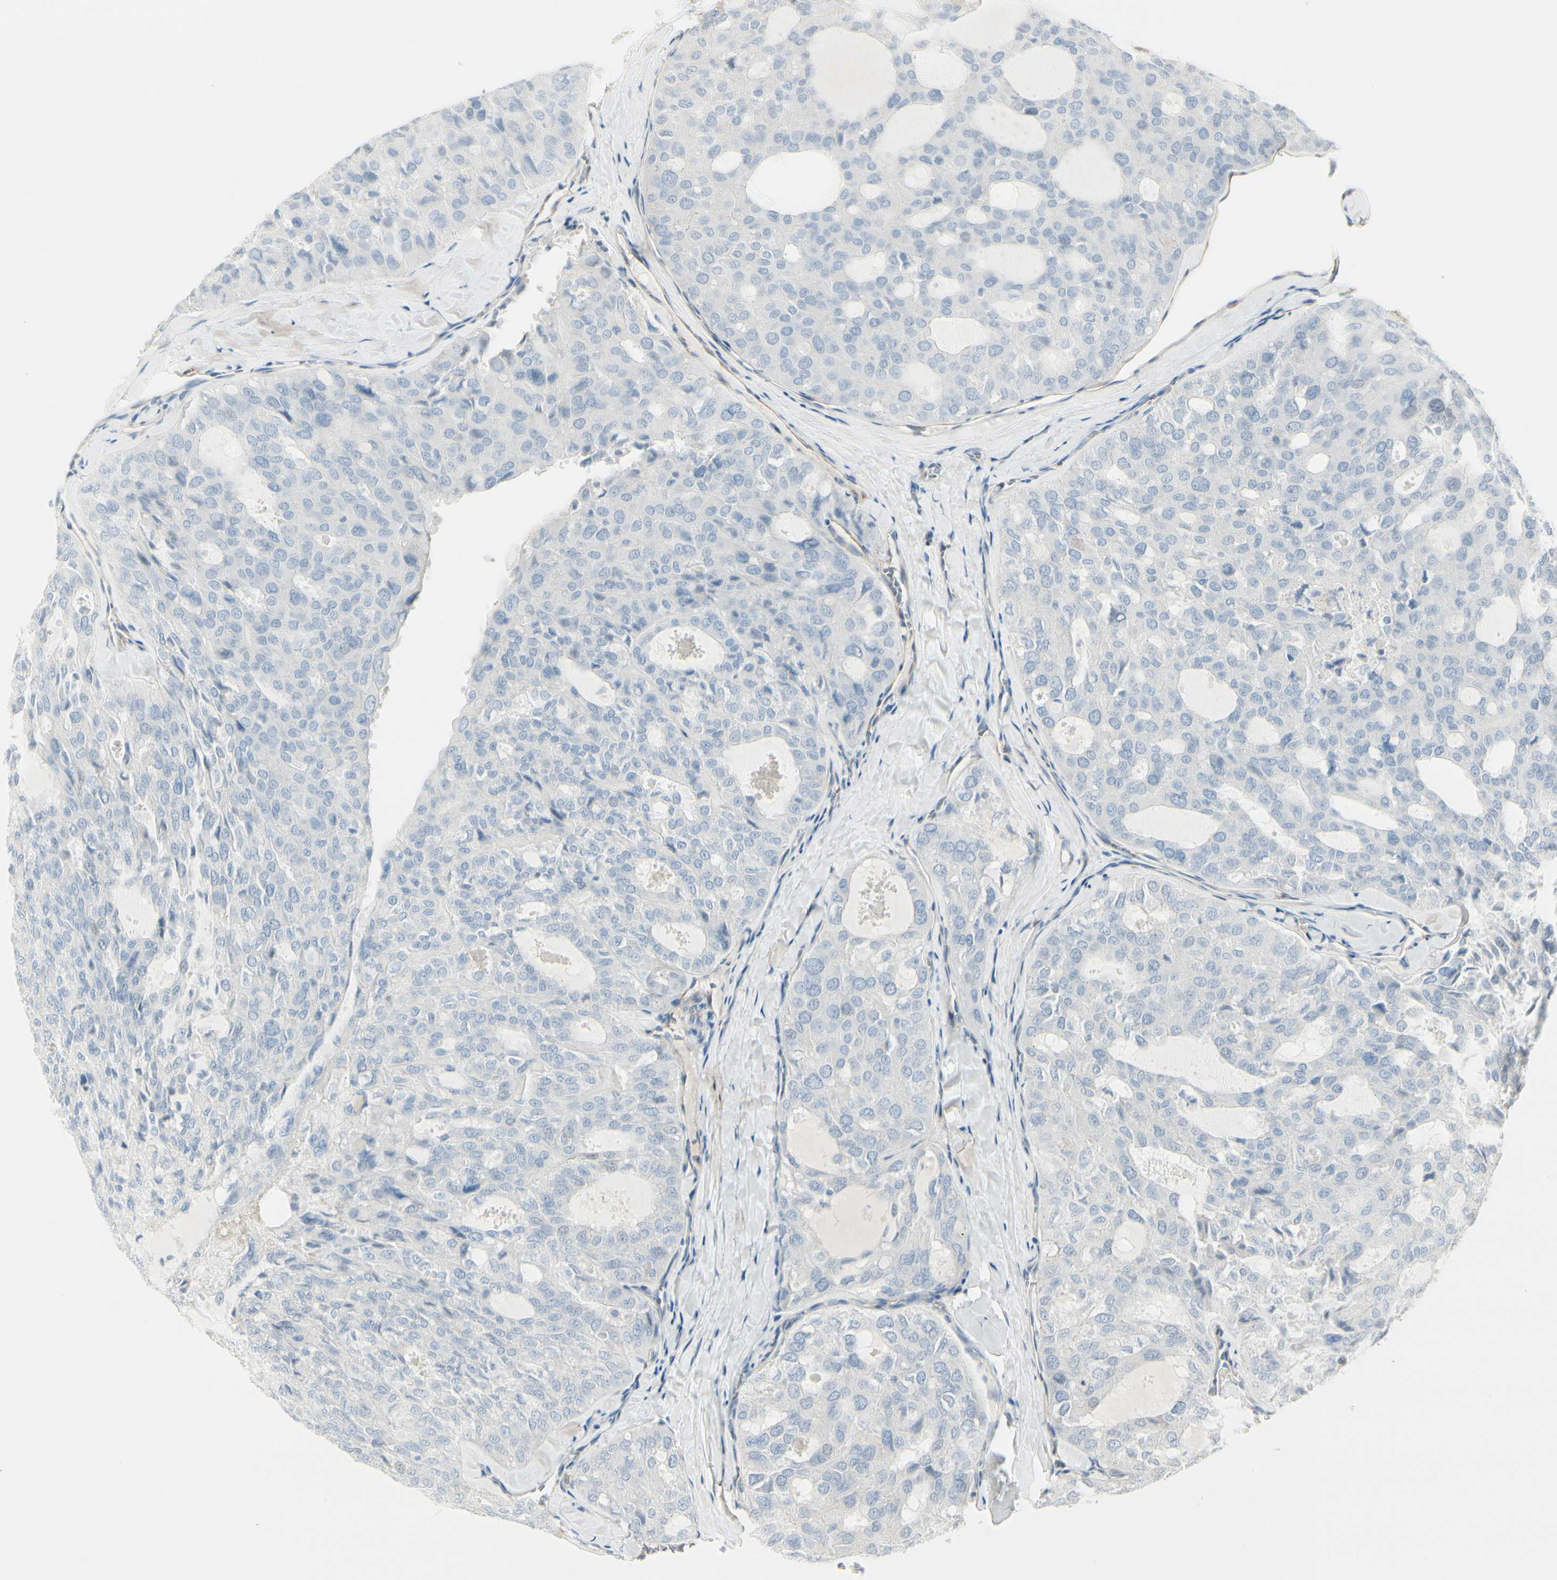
{"staining": {"intensity": "negative", "quantity": "none", "location": "none"}, "tissue": "thyroid cancer", "cell_type": "Tumor cells", "image_type": "cancer", "snomed": [{"axis": "morphology", "description": "Follicular adenoma carcinoma, NOS"}, {"axis": "topography", "description": "Thyroid gland"}], "caption": "The photomicrograph reveals no significant expression in tumor cells of thyroid cancer (follicular adenoma carcinoma). (Immunohistochemistry, brightfield microscopy, high magnification).", "gene": "CDHR5", "patient": {"sex": "male", "age": 75}}